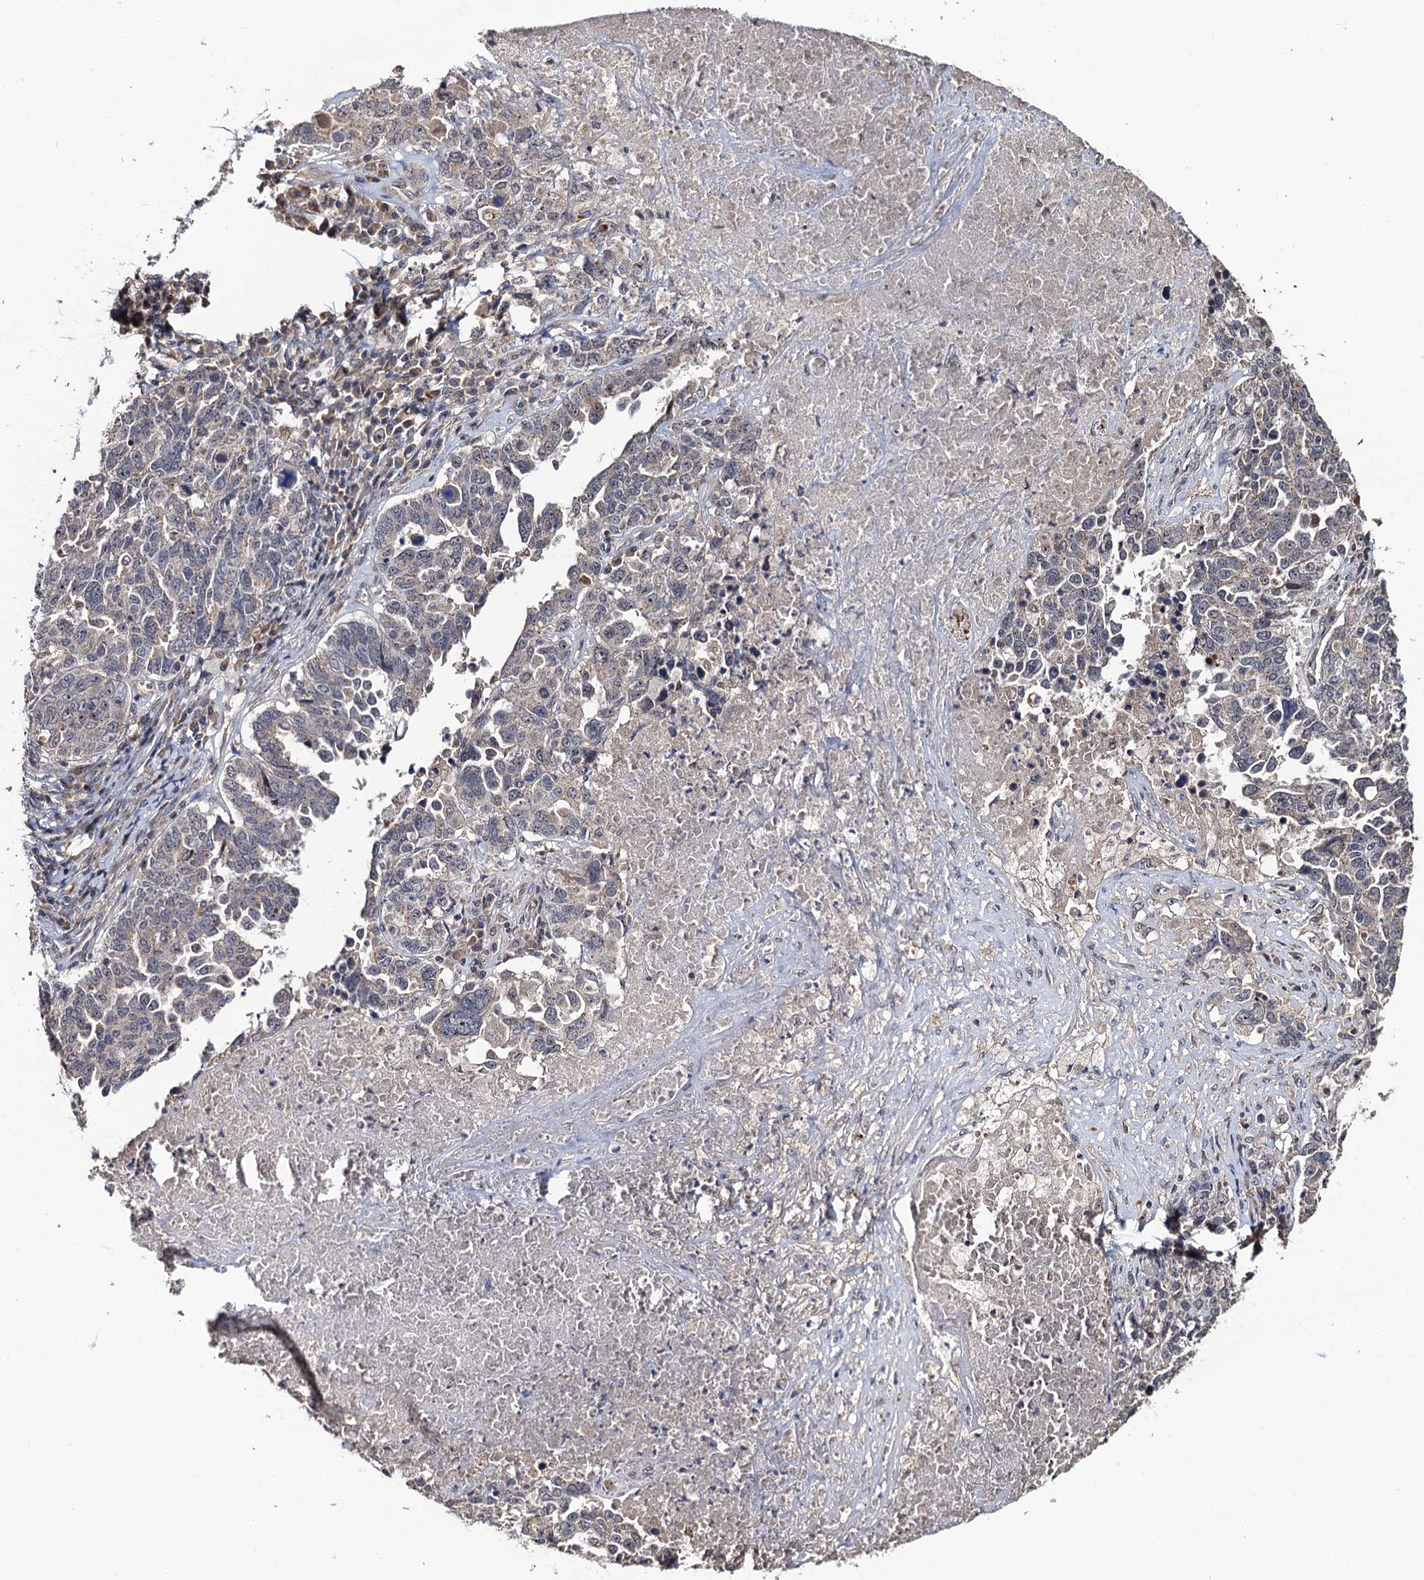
{"staining": {"intensity": "negative", "quantity": "none", "location": "none"}, "tissue": "ovarian cancer", "cell_type": "Tumor cells", "image_type": "cancer", "snomed": [{"axis": "morphology", "description": "Carcinoma, endometroid"}, {"axis": "topography", "description": "Ovary"}], "caption": "IHC histopathology image of ovarian cancer (endometroid carcinoma) stained for a protein (brown), which demonstrates no staining in tumor cells.", "gene": "LRRC63", "patient": {"sex": "female", "age": 62}}